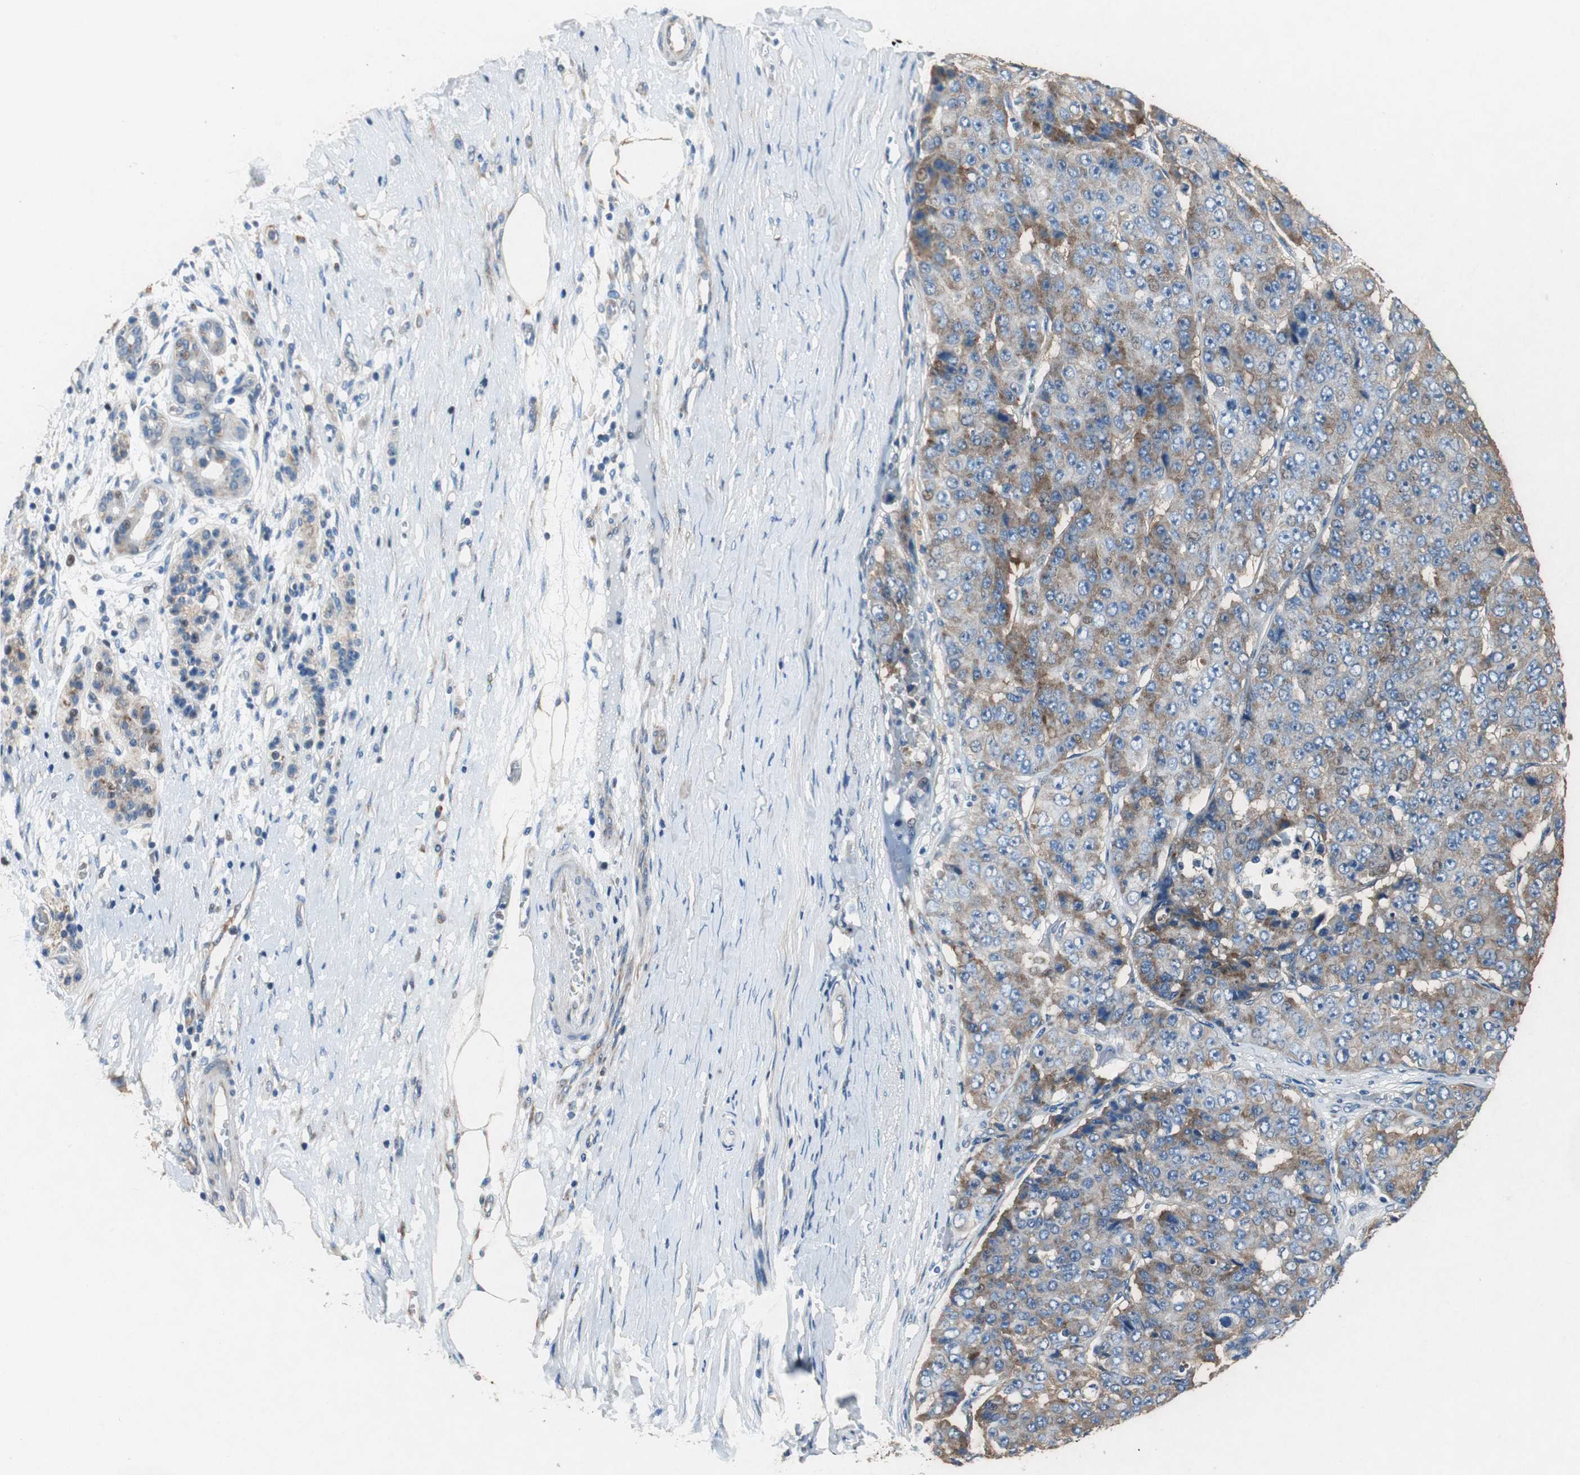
{"staining": {"intensity": "moderate", "quantity": ">75%", "location": "cytoplasmic/membranous"}, "tissue": "pancreatic cancer", "cell_type": "Tumor cells", "image_type": "cancer", "snomed": [{"axis": "morphology", "description": "Adenocarcinoma, NOS"}, {"axis": "topography", "description": "Pancreas"}], "caption": "This image exhibits immunohistochemistry staining of human pancreatic adenocarcinoma, with medium moderate cytoplasmic/membranous positivity in about >75% of tumor cells.", "gene": "RPL35", "patient": {"sex": "male", "age": 50}}